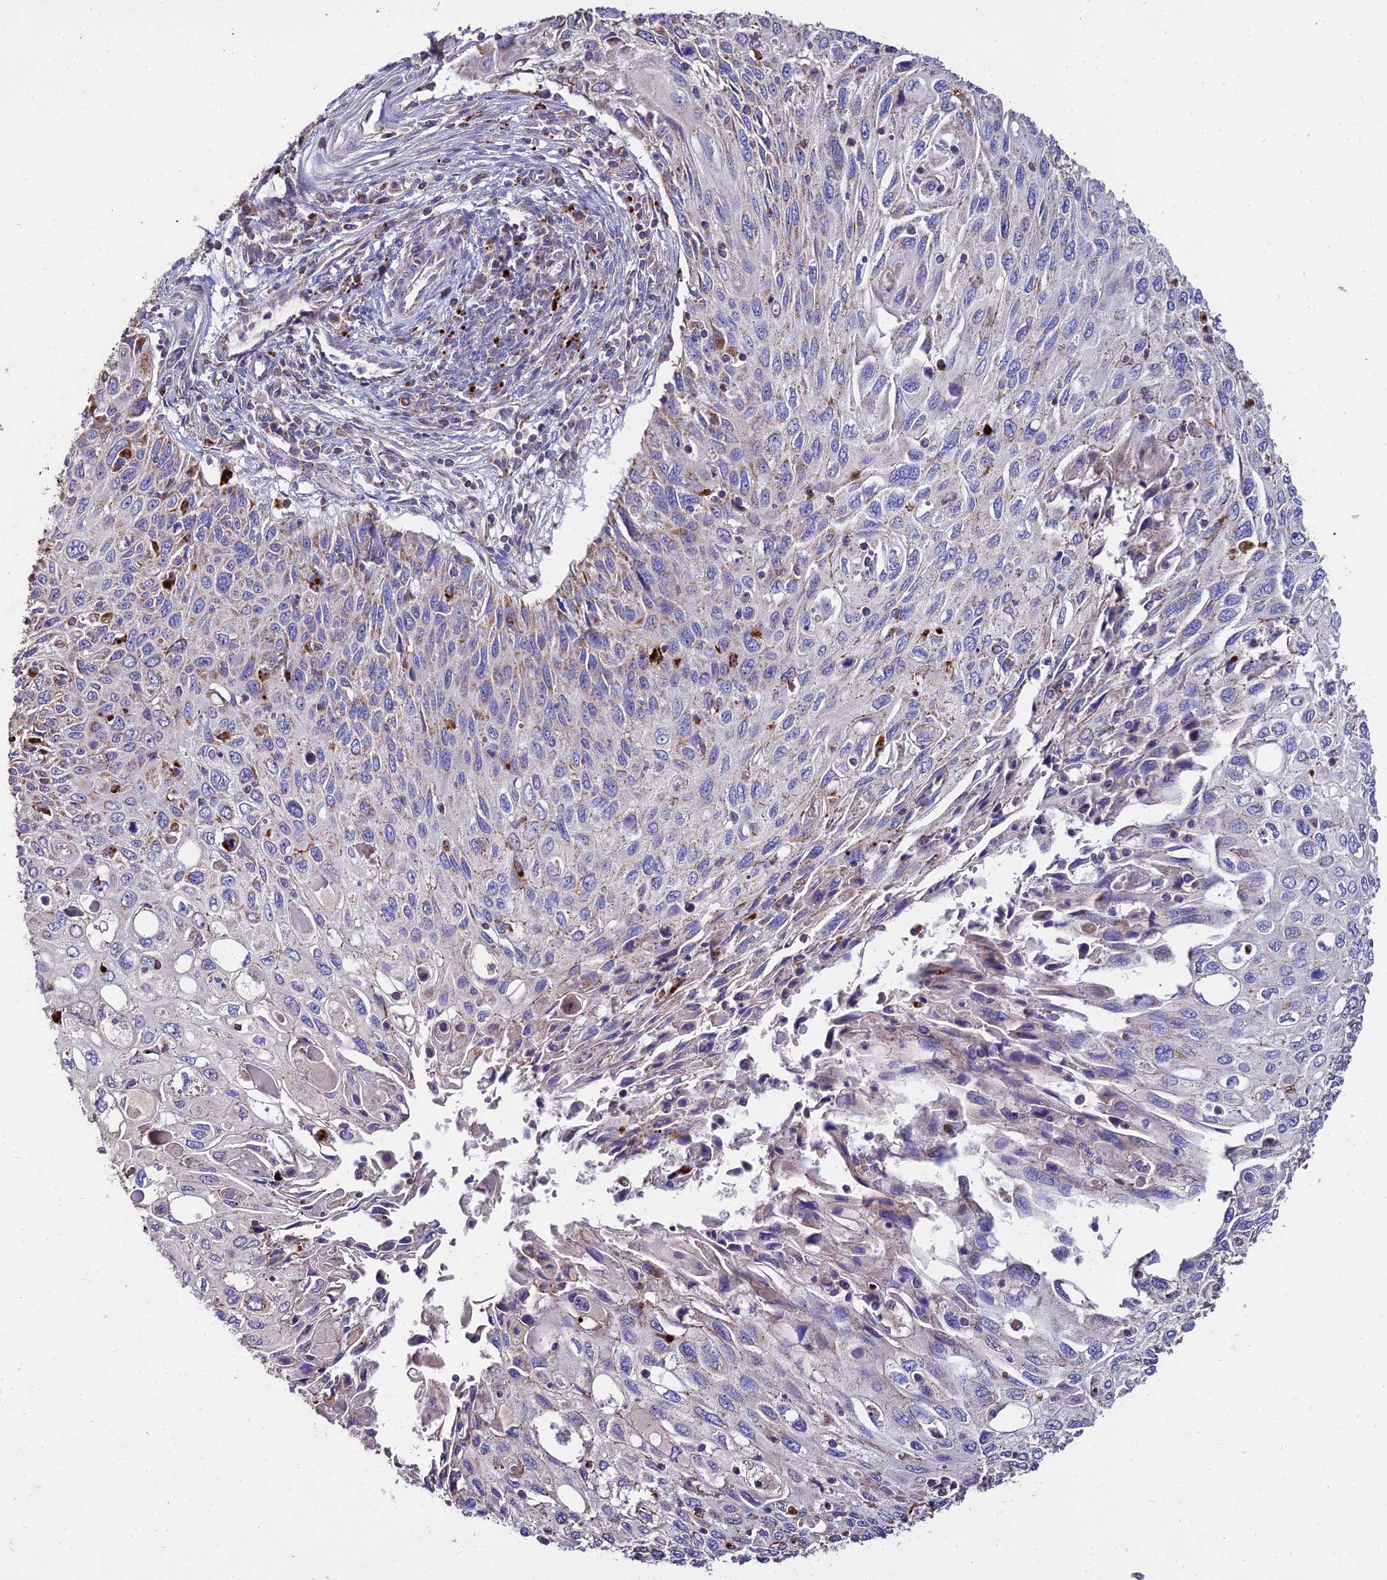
{"staining": {"intensity": "negative", "quantity": "none", "location": "none"}, "tissue": "cervical cancer", "cell_type": "Tumor cells", "image_type": "cancer", "snomed": [{"axis": "morphology", "description": "Squamous cell carcinoma, NOS"}, {"axis": "topography", "description": "Cervix"}], "caption": "This is an IHC image of human cervical cancer (squamous cell carcinoma). There is no staining in tumor cells.", "gene": "PNLIPRP3", "patient": {"sex": "female", "age": 70}}